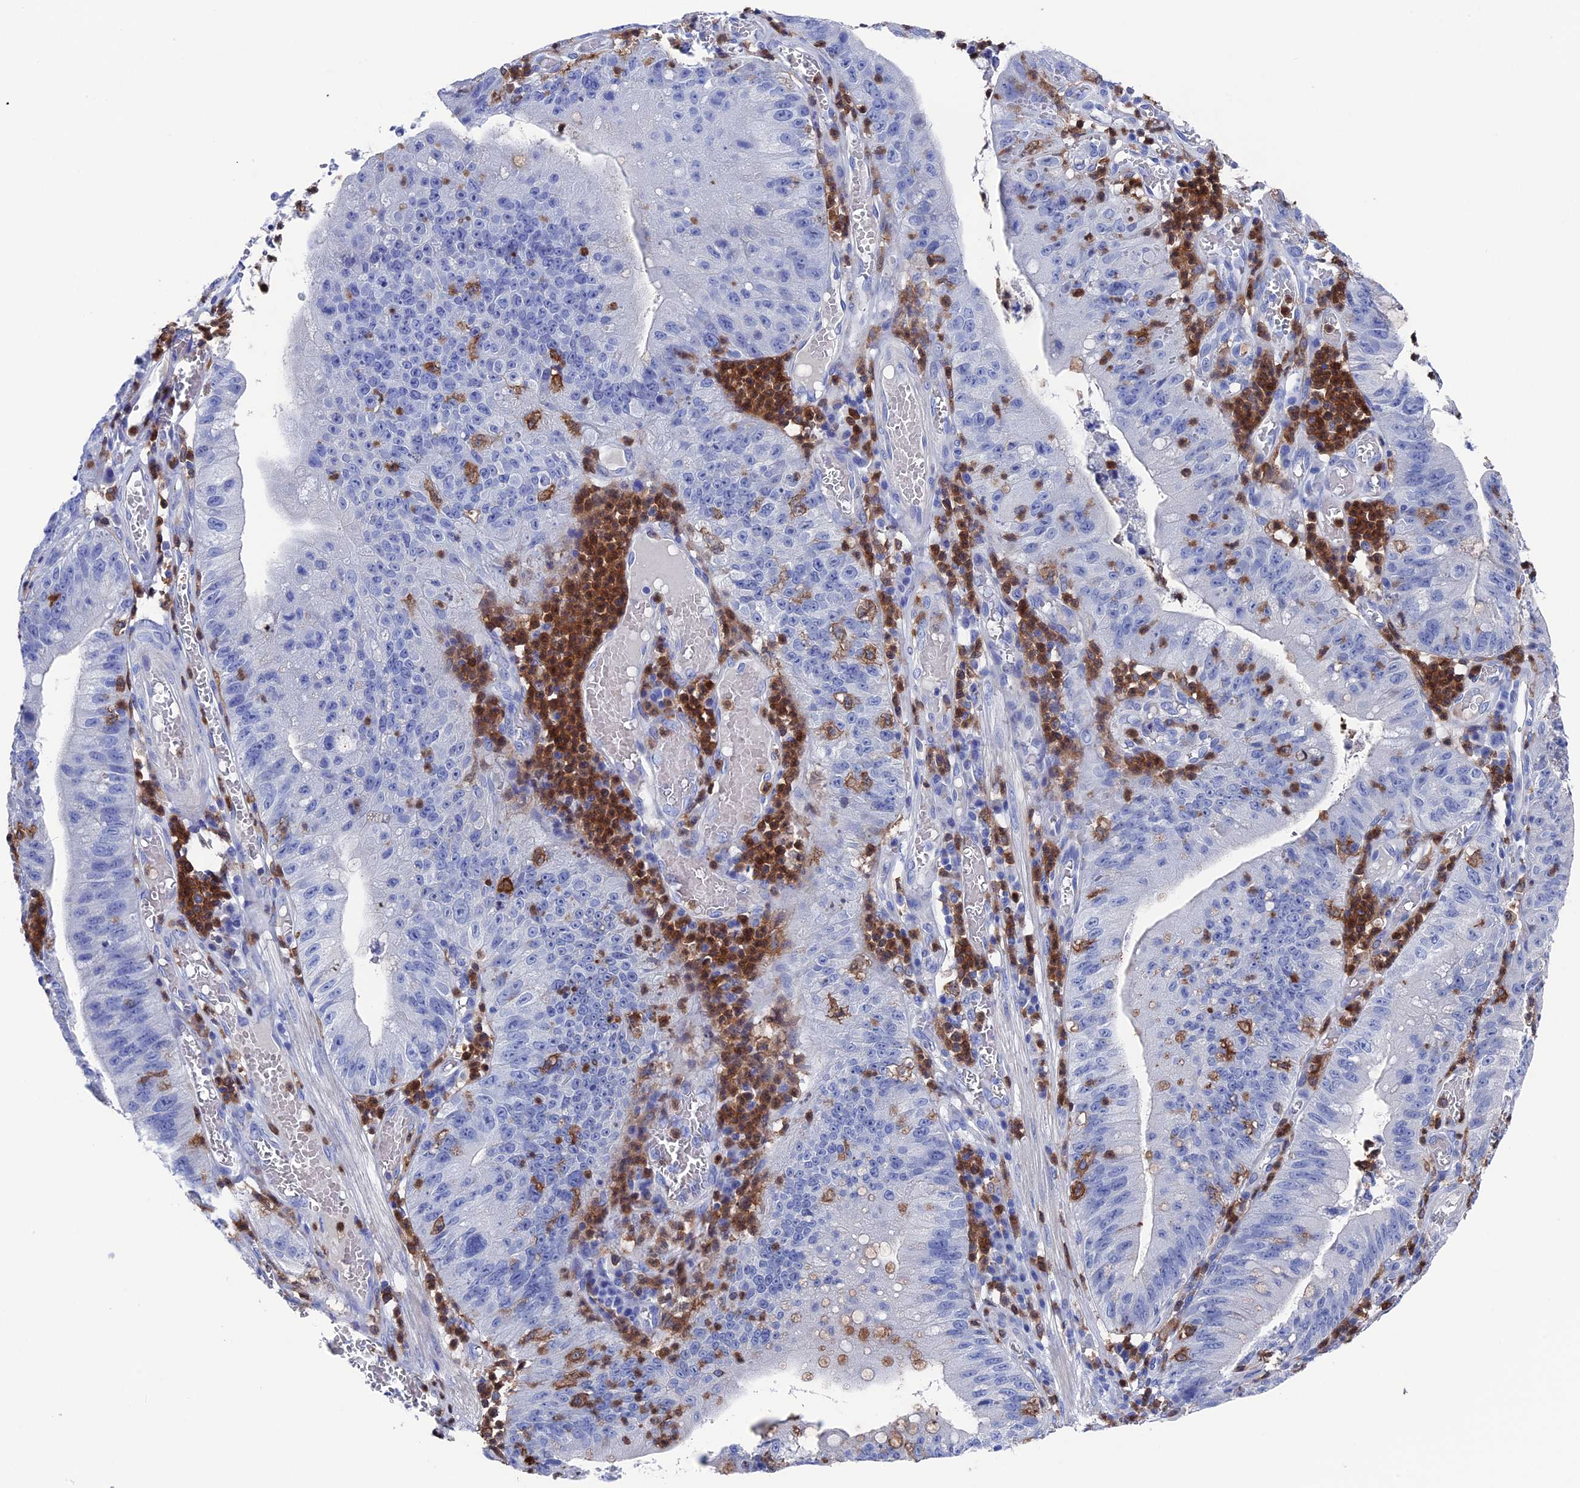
{"staining": {"intensity": "negative", "quantity": "none", "location": "none"}, "tissue": "stomach cancer", "cell_type": "Tumor cells", "image_type": "cancer", "snomed": [{"axis": "morphology", "description": "Adenocarcinoma, NOS"}, {"axis": "topography", "description": "Stomach"}], "caption": "The photomicrograph exhibits no staining of tumor cells in stomach adenocarcinoma.", "gene": "TYROBP", "patient": {"sex": "male", "age": 59}}